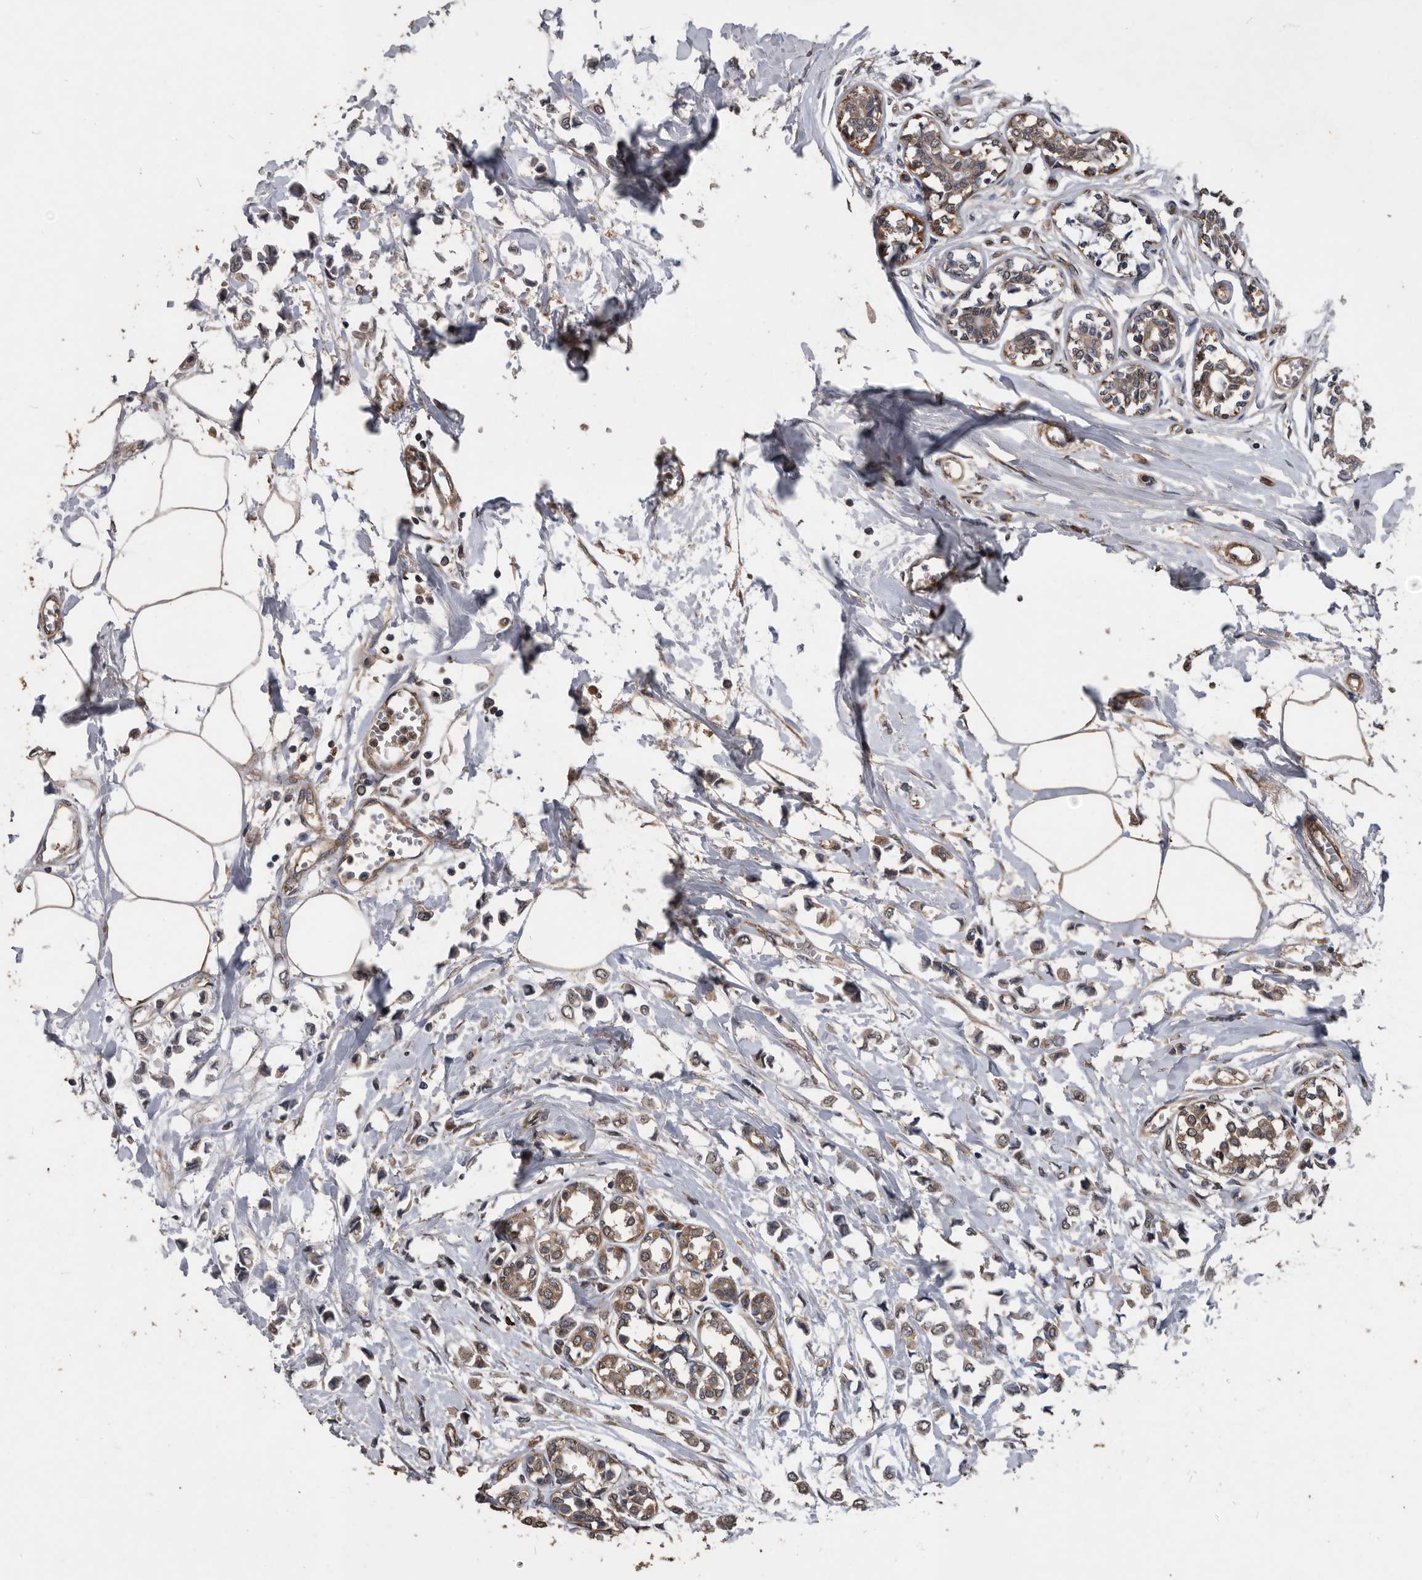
{"staining": {"intensity": "weak", "quantity": ">75%", "location": "cytoplasmic/membranous"}, "tissue": "breast cancer", "cell_type": "Tumor cells", "image_type": "cancer", "snomed": [{"axis": "morphology", "description": "Lobular carcinoma"}, {"axis": "topography", "description": "Breast"}], "caption": "Protein staining of breast cancer (lobular carcinoma) tissue displays weak cytoplasmic/membranous expression in approximately >75% of tumor cells.", "gene": "NRBP1", "patient": {"sex": "female", "age": 51}}